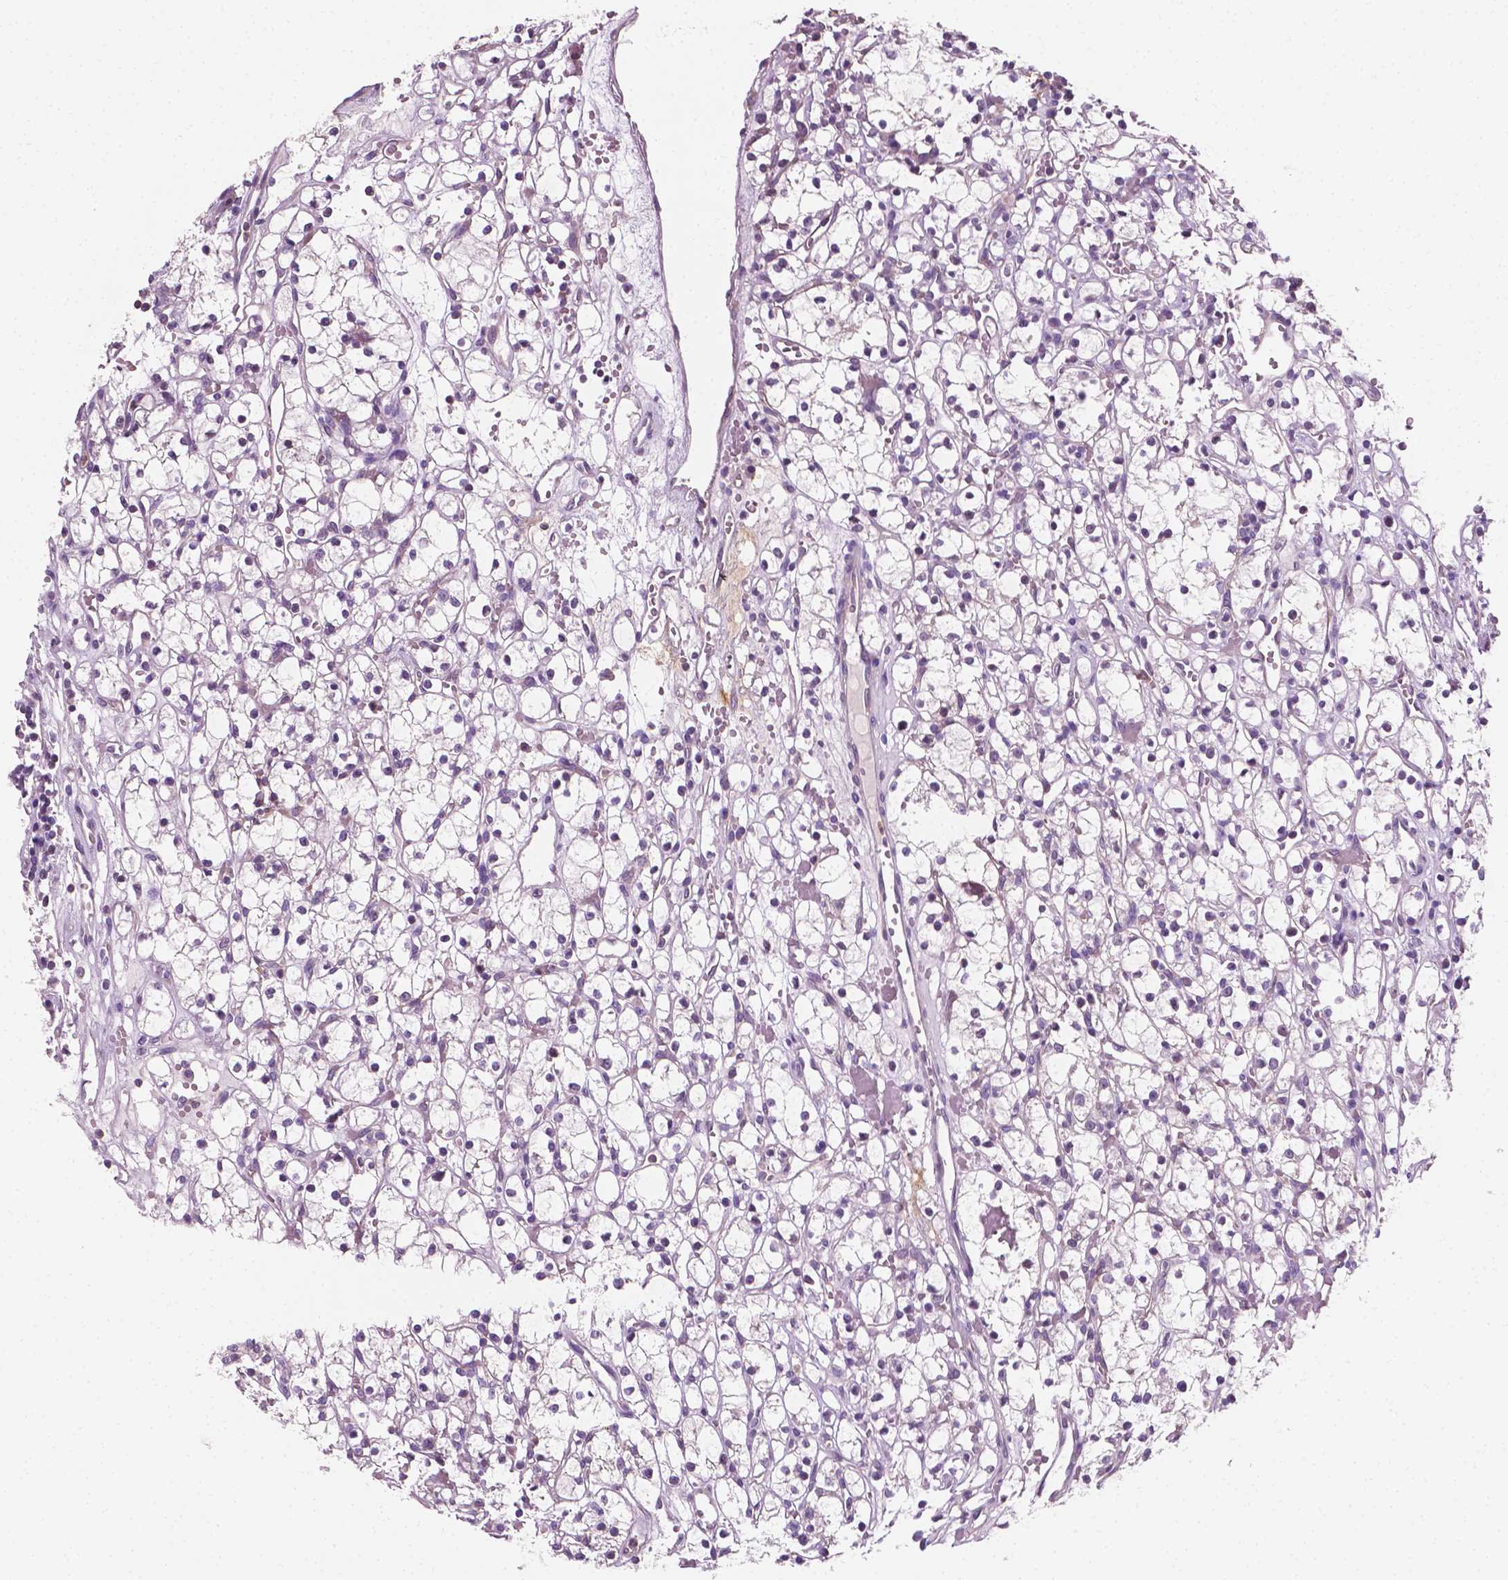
{"staining": {"intensity": "negative", "quantity": "none", "location": "none"}, "tissue": "renal cancer", "cell_type": "Tumor cells", "image_type": "cancer", "snomed": [{"axis": "morphology", "description": "Adenocarcinoma, NOS"}, {"axis": "topography", "description": "Kidney"}], "caption": "IHC of human renal adenocarcinoma displays no staining in tumor cells.", "gene": "PTX3", "patient": {"sex": "female", "age": 59}}